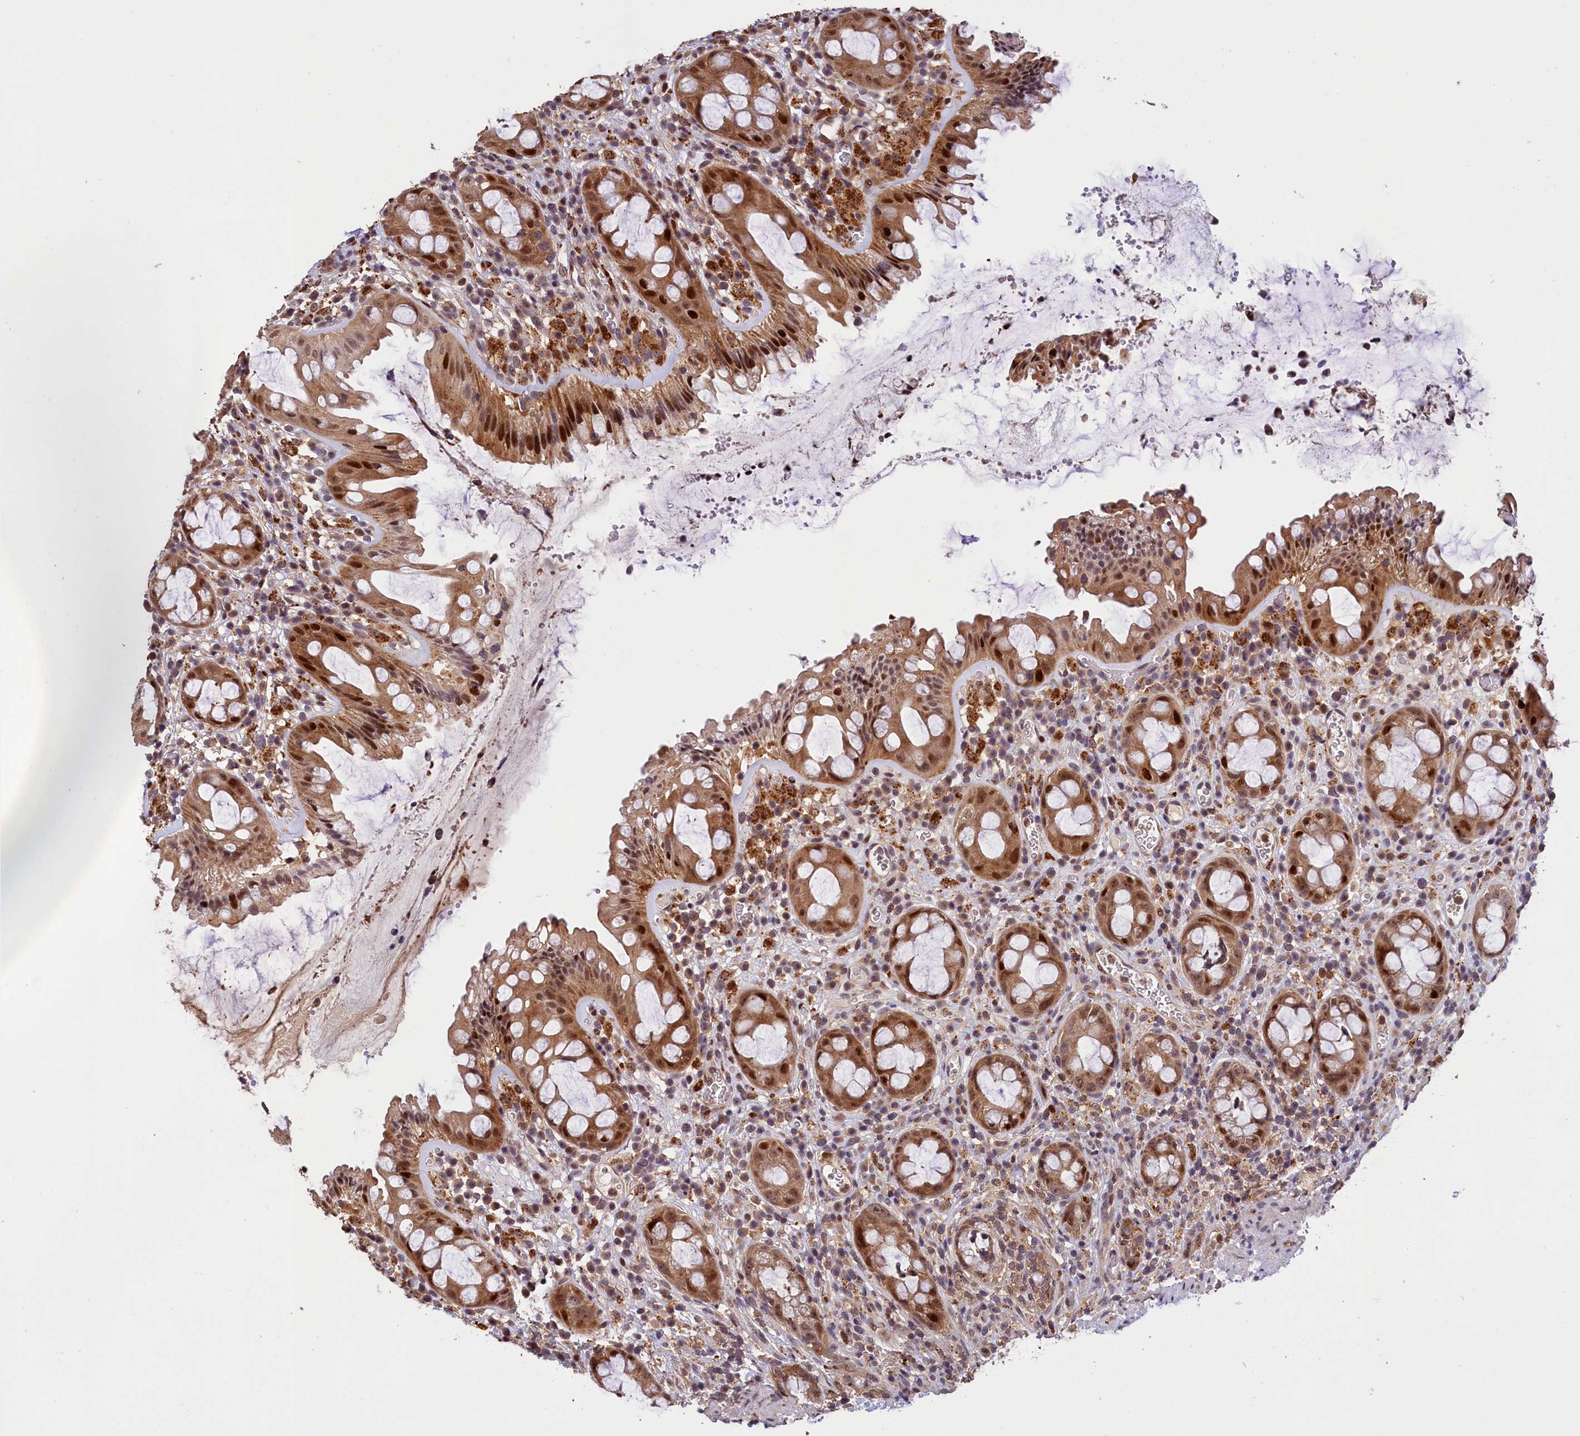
{"staining": {"intensity": "moderate", "quantity": ">75%", "location": "cytoplasmic/membranous,nuclear"}, "tissue": "rectum", "cell_type": "Glandular cells", "image_type": "normal", "snomed": [{"axis": "morphology", "description": "Normal tissue, NOS"}, {"axis": "topography", "description": "Rectum"}], "caption": "An image of rectum stained for a protein demonstrates moderate cytoplasmic/membranous,nuclear brown staining in glandular cells. (Stains: DAB (3,3'-diaminobenzidine) in brown, nuclei in blue, Microscopy: brightfield microscopy at high magnification).", "gene": "PHAF1", "patient": {"sex": "female", "age": 57}}